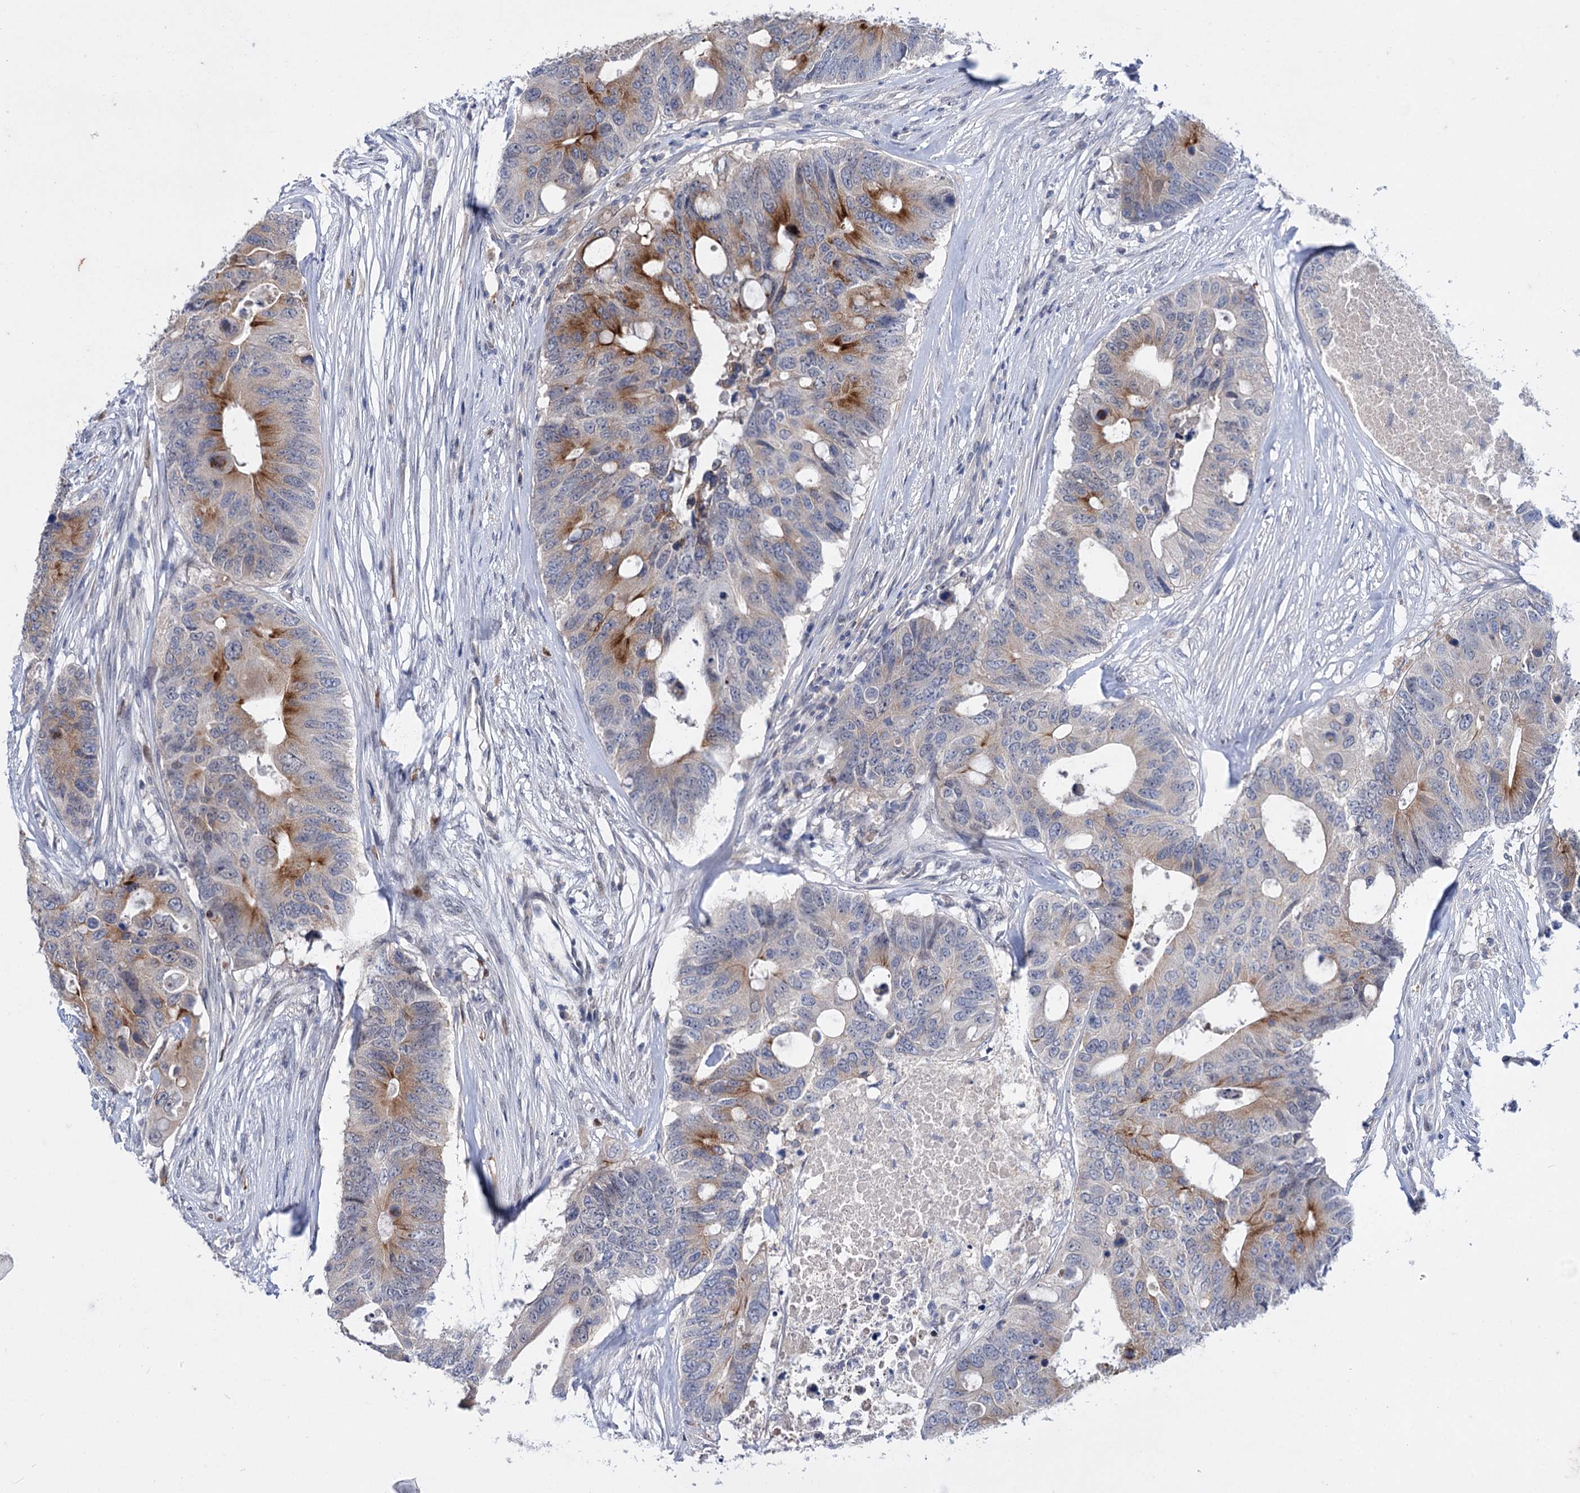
{"staining": {"intensity": "strong", "quantity": "<25%", "location": "cytoplasmic/membranous"}, "tissue": "colorectal cancer", "cell_type": "Tumor cells", "image_type": "cancer", "snomed": [{"axis": "morphology", "description": "Adenocarcinoma, NOS"}, {"axis": "topography", "description": "Colon"}], "caption": "Immunohistochemical staining of colorectal adenocarcinoma reveals medium levels of strong cytoplasmic/membranous staining in approximately <25% of tumor cells.", "gene": "MID1IP1", "patient": {"sex": "male", "age": 71}}